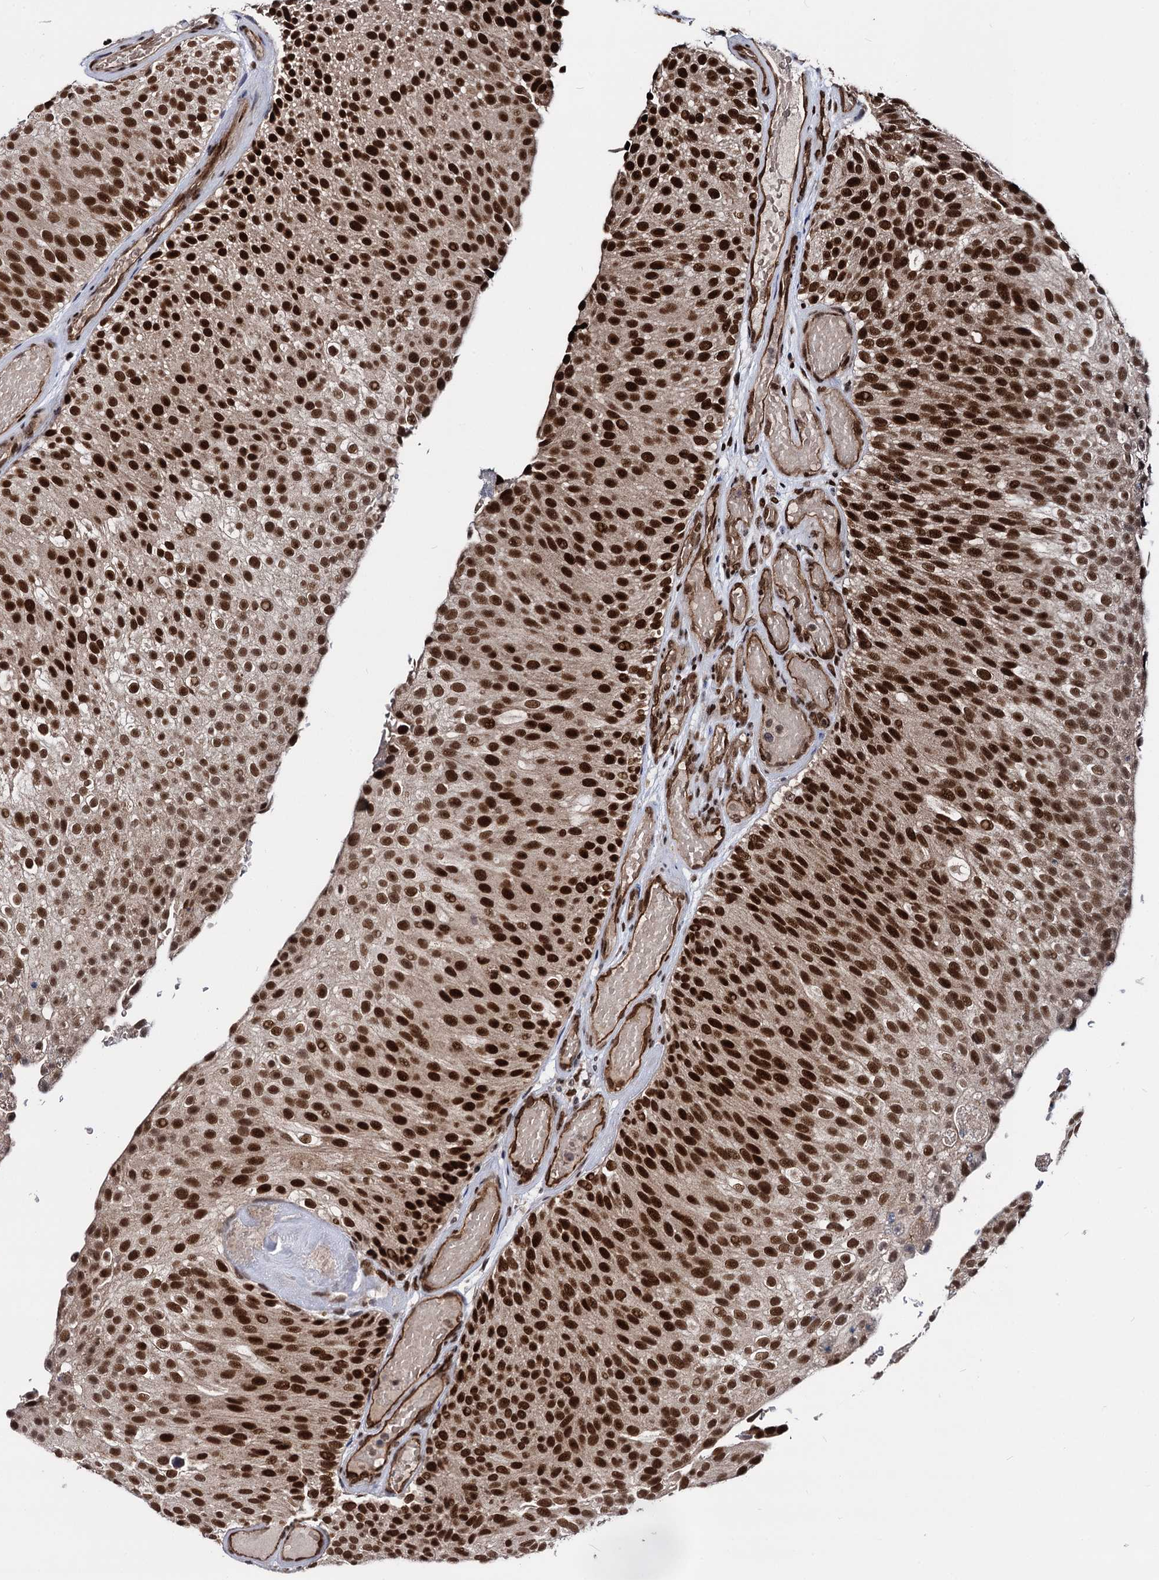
{"staining": {"intensity": "strong", "quantity": ">75%", "location": "nuclear"}, "tissue": "urothelial cancer", "cell_type": "Tumor cells", "image_type": "cancer", "snomed": [{"axis": "morphology", "description": "Urothelial carcinoma, Low grade"}, {"axis": "topography", "description": "Urinary bladder"}], "caption": "Immunohistochemistry (IHC) micrograph of human urothelial carcinoma (low-grade) stained for a protein (brown), which reveals high levels of strong nuclear staining in about >75% of tumor cells.", "gene": "GALNT11", "patient": {"sex": "male", "age": 78}}